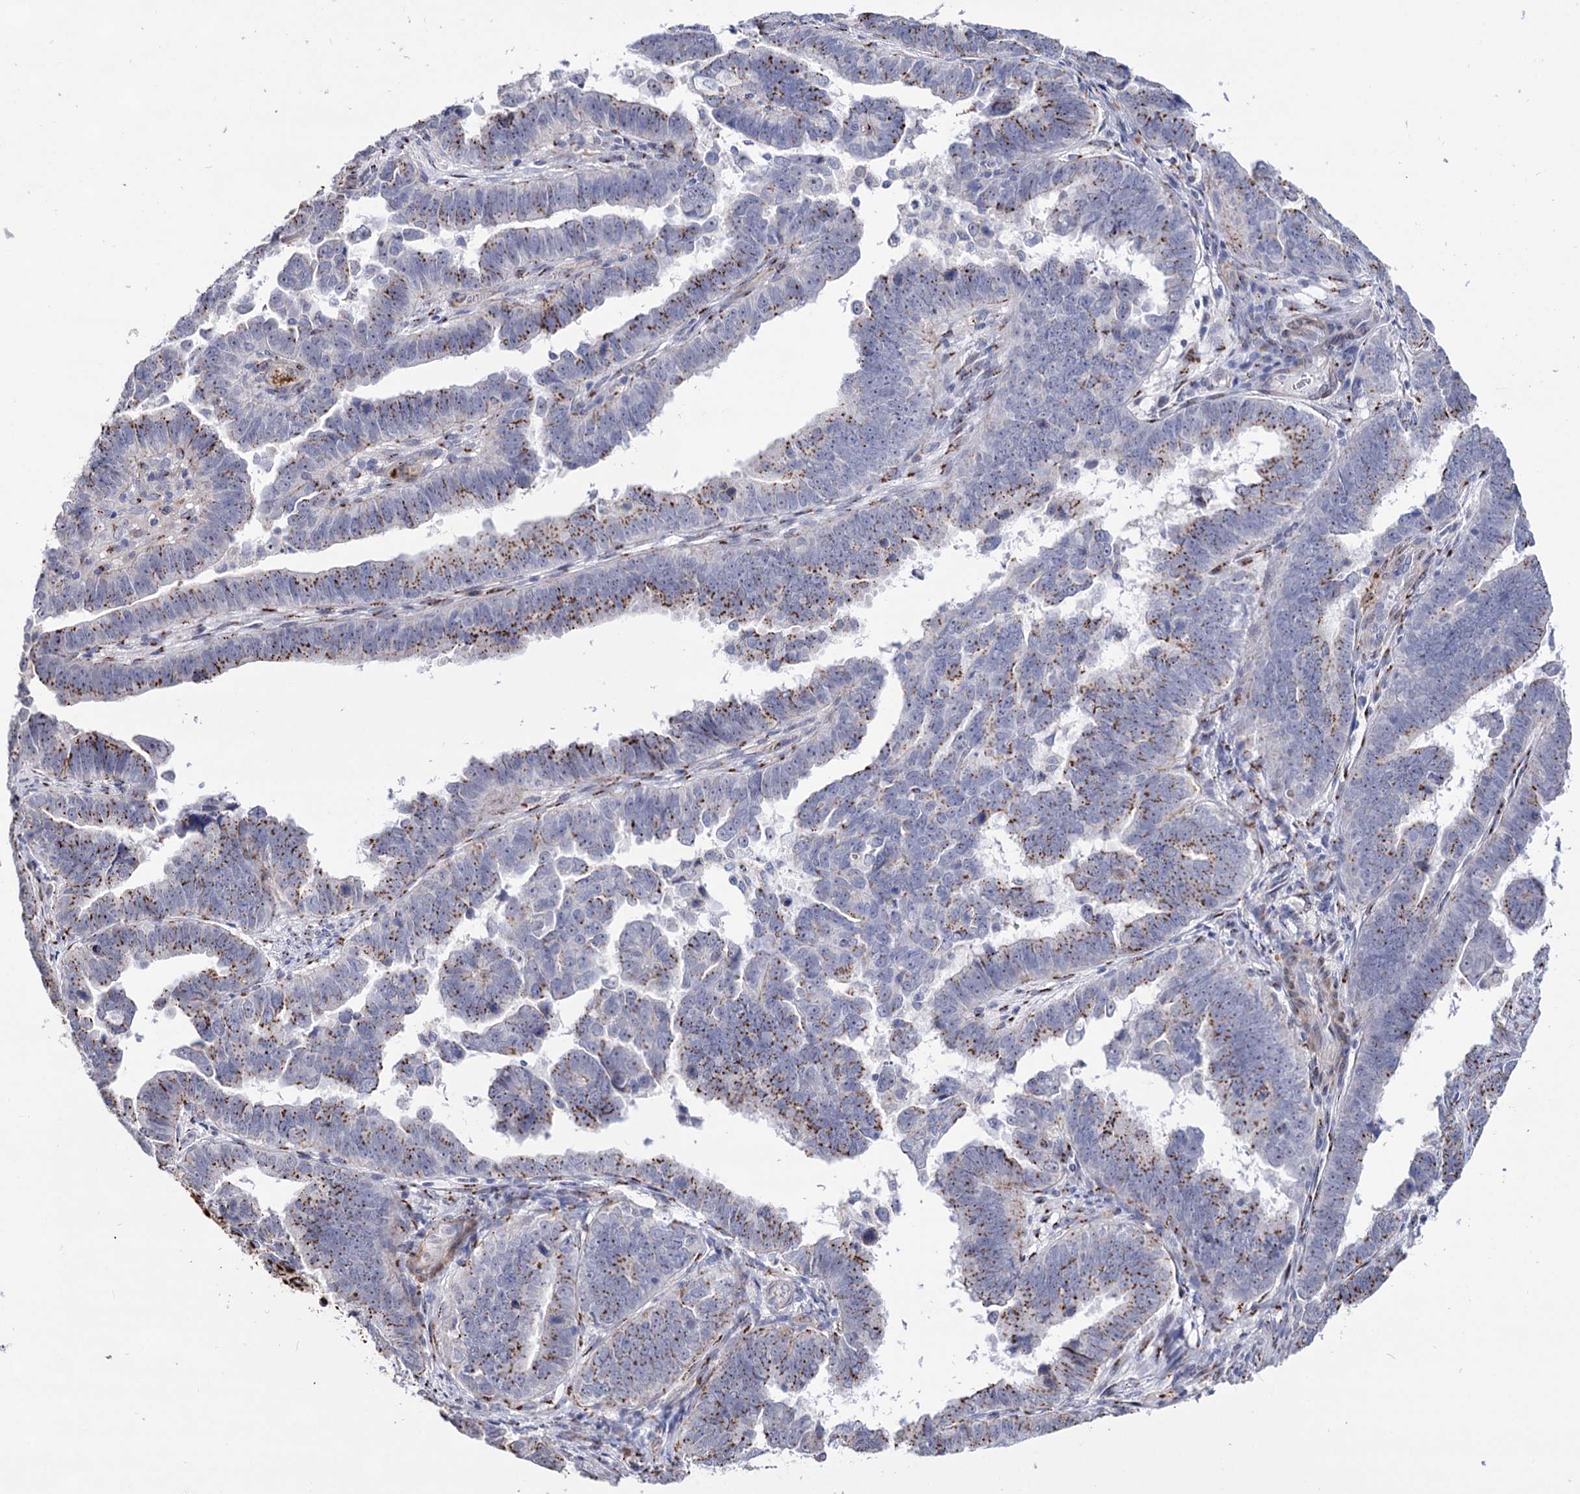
{"staining": {"intensity": "moderate", "quantity": "25%-75%", "location": "cytoplasmic/membranous"}, "tissue": "endometrial cancer", "cell_type": "Tumor cells", "image_type": "cancer", "snomed": [{"axis": "morphology", "description": "Adenocarcinoma, NOS"}, {"axis": "topography", "description": "Endometrium"}], "caption": "IHC (DAB (3,3'-diaminobenzidine)) staining of endometrial adenocarcinoma shows moderate cytoplasmic/membranous protein positivity in about 25%-75% of tumor cells.", "gene": "C11orf96", "patient": {"sex": "female", "age": 75}}